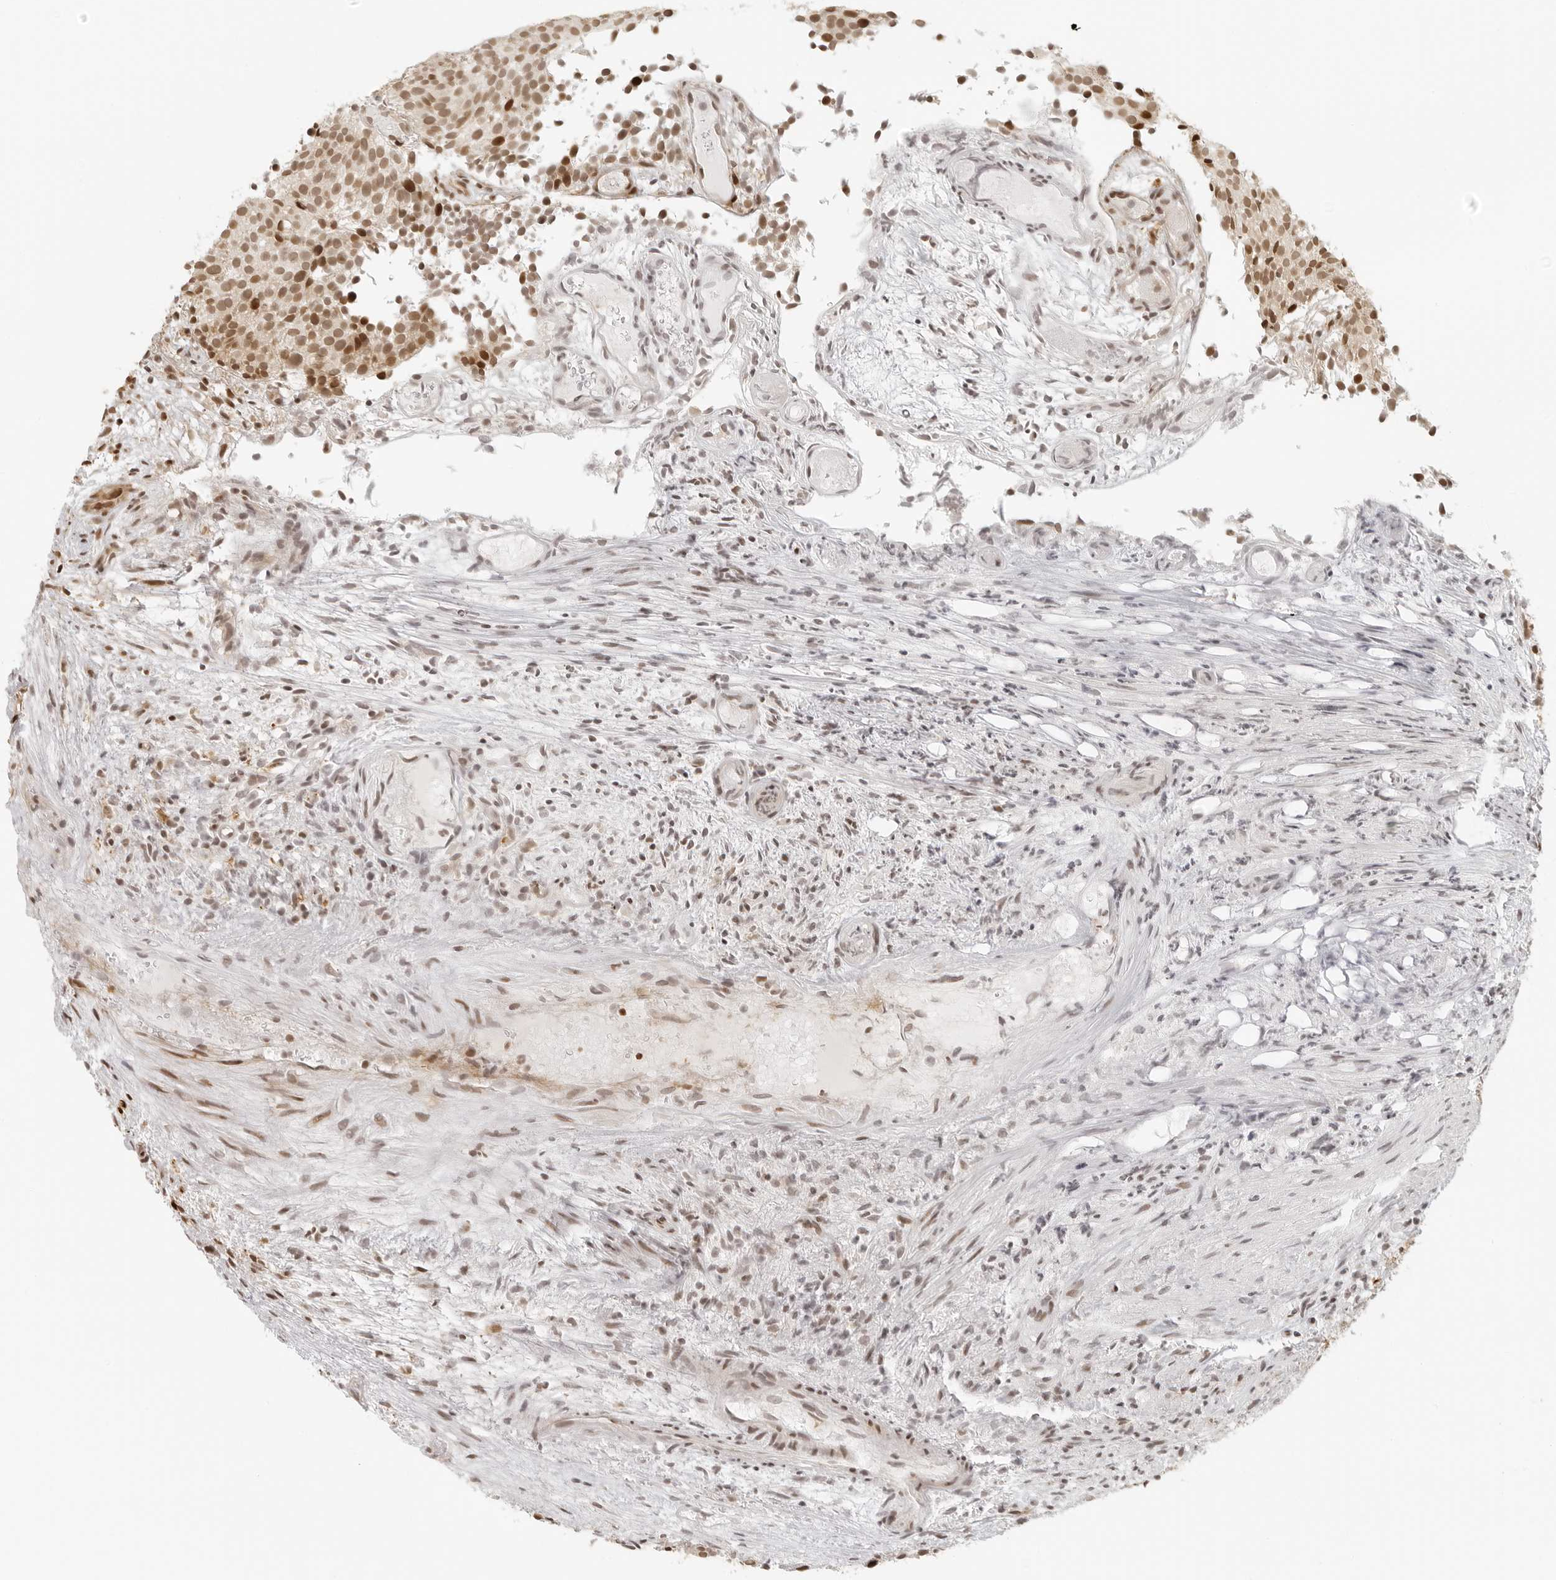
{"staining": {"intensity": "moderate", "quantity": ">75%", "location": "nuclear"}, "tissue": "urothelial cancer", "cell_type": "Tumor cells", "image_type": "cancer", "snomed": [{"axis": "morphology", "description": "Urothelial carcinoma, Low grade"}, {"axis": "topography", "description": "Urinary bladder"}], "caption": "This image shows IHC staining of human urothelial cancer, with medium moderate nuclear expression in approximately >75% of tumor cells.", "gene": "ZNF407", "patient": {"sex": "male", "age": 86}}